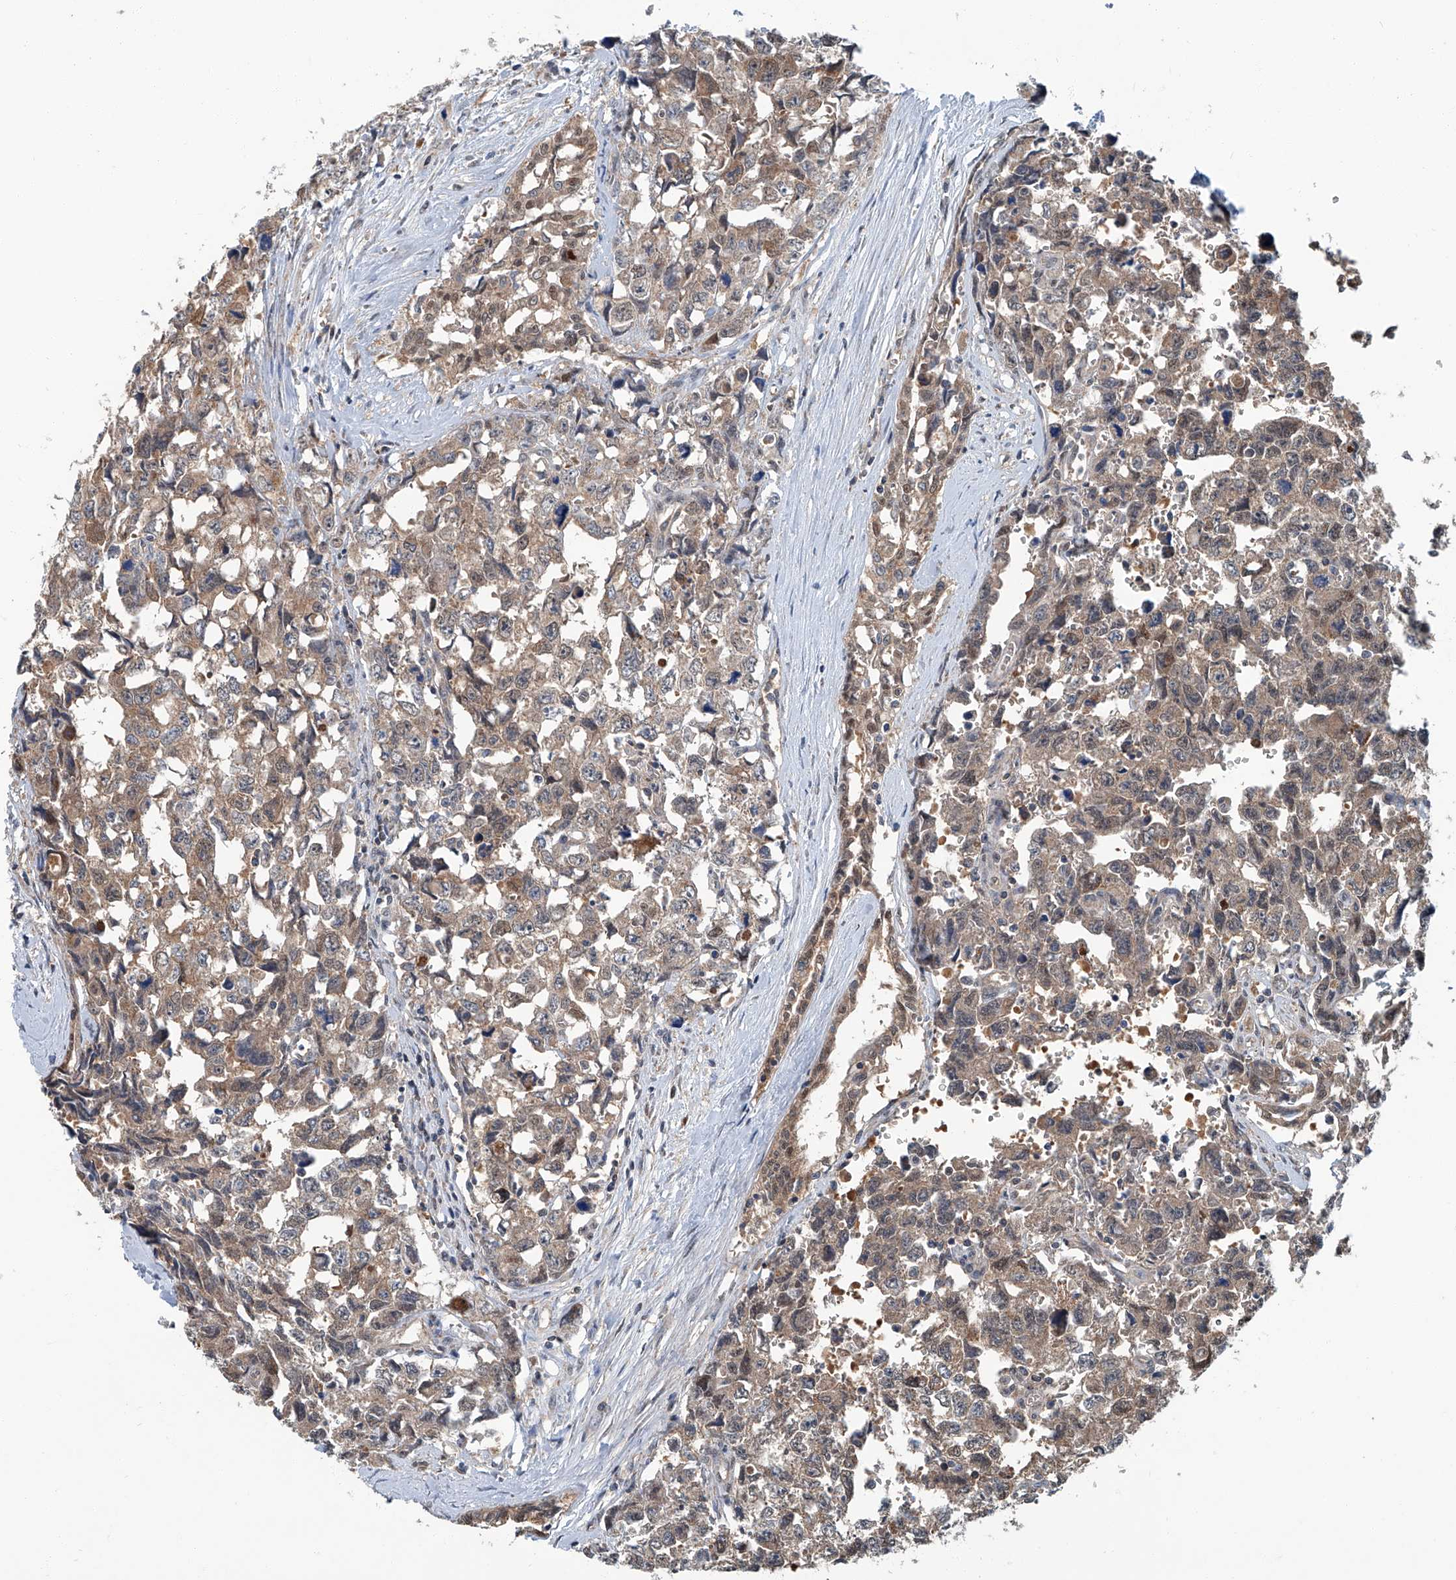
{"staining": {"intensity": "weak", "quantity": ">75%", "location": "cytoplasmic/membranous"}, "tissue": "testis cancer", "cell_type": "Tumor cells", "image_type": "cancer", "snomed": [{"axis": "morphology", "description": "Carcinoma, Embryonal, NOS"}, {"axis": "topography", "description": "Testis"}], "caption": "IHC (DAB) staining of testis cancer shows weak cytoplasmic/membranous protein expression in approximately >75% of tumor cells.", "gene": "CLK1", "patient": {"sex": "male", "age": 31}}